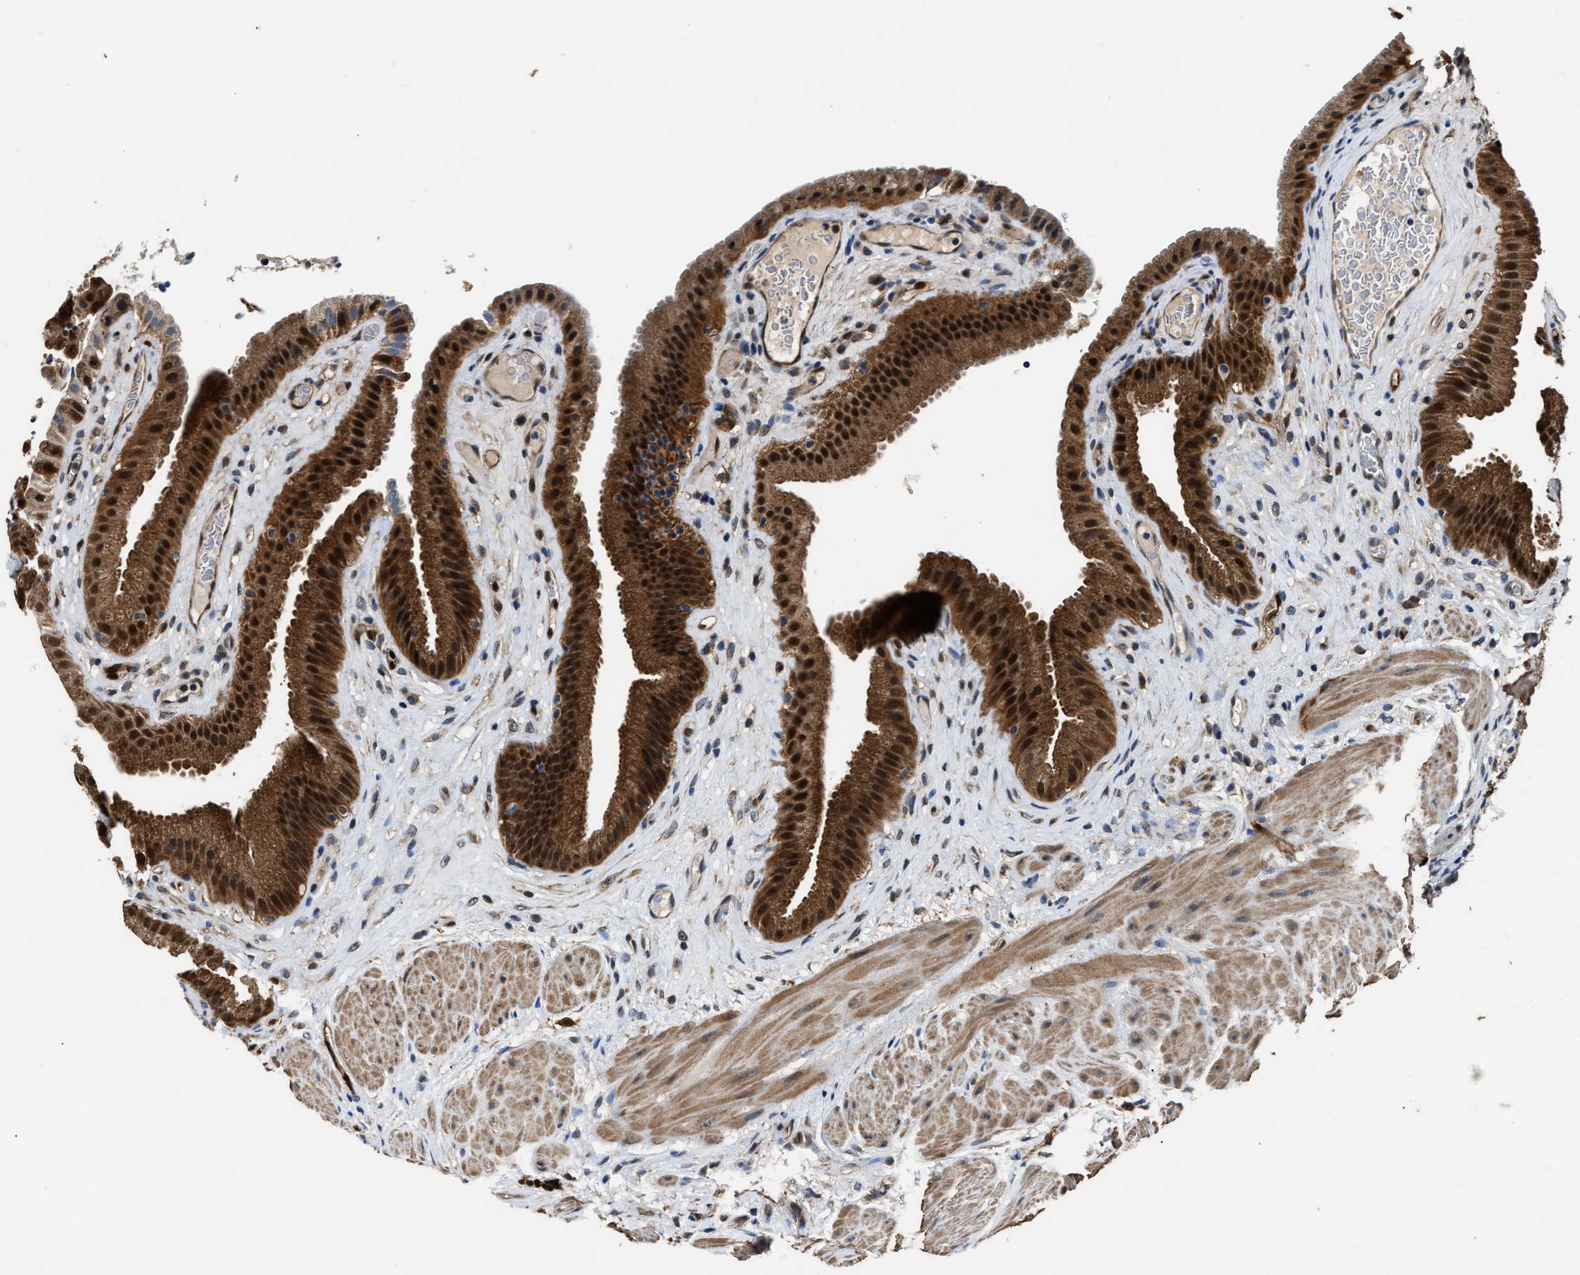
{"staining": {"intensity": "strong", "quantity": ">75%", "location": "cytoplasmic/membranous,nuclear"}, "tissue": "gallbladder", "cell_type": "Glandular cells", "image_type": "normal", "snomed": [{"axis": "morphology", "description": "Normal tissue, NOS"}, {"axis": "topography", "description": "Gallbladder"}], "caption": "Immunohistochemistry (IHC) of normal gallbladder shows high levels of strong cytoplasmic/membranous,nuclear staining in approximately >75% of glandular cells.", "gene": "PPA1", "patient": {"sex": "male", "age": 49}}